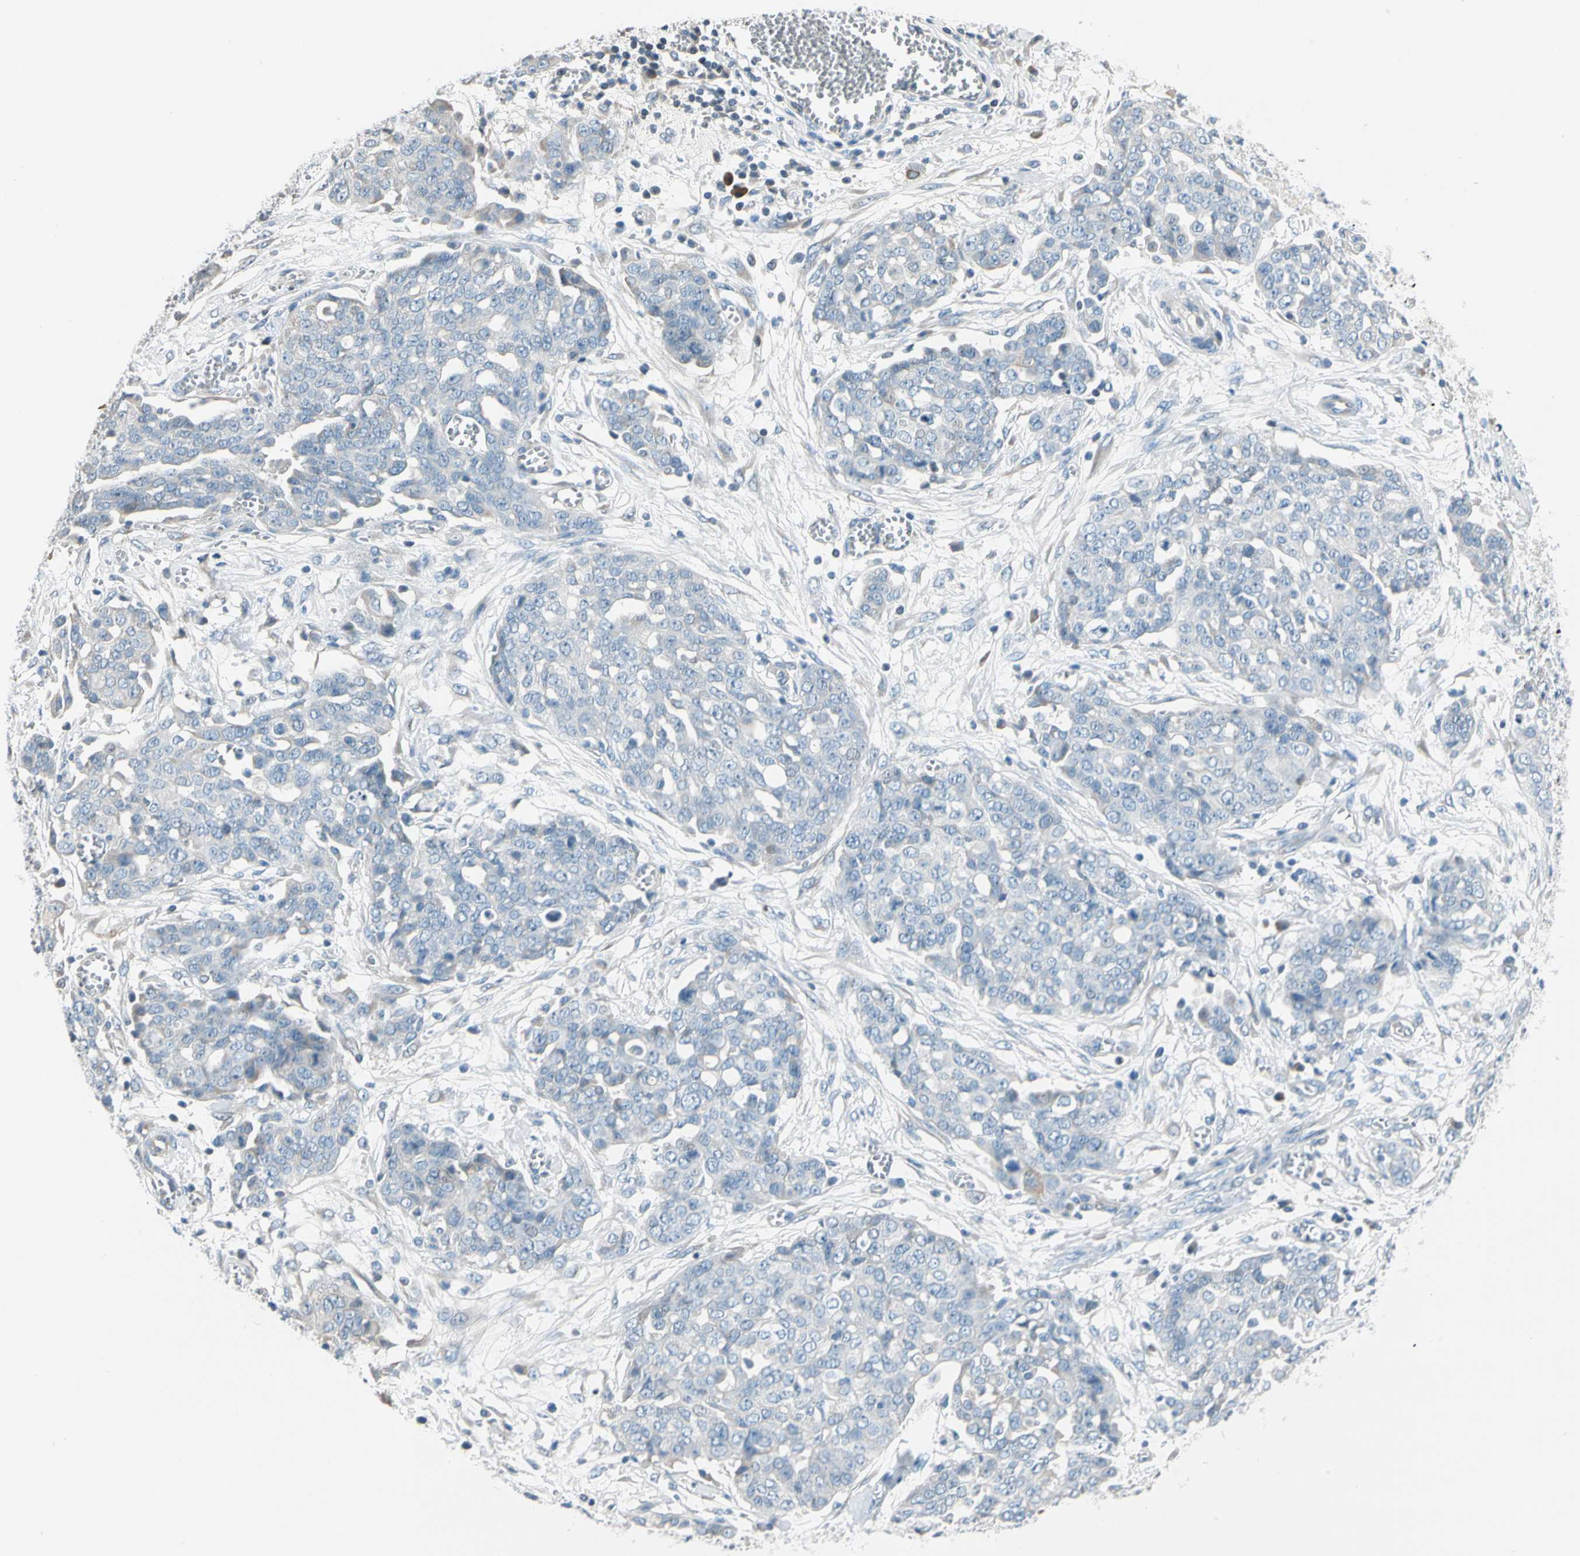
{"staining": {"intensity": "negative", "quantity": "none", "location": "none"}, "tissue": "ovarian cancer", "cell_type": "Tumor cells", "image_type": "cancer", "snomed": [{"axis": "morphology", "description": "Cystadenocarcinoma, serous, NOS"}, {"axis": "topography", "description": "Soft tissue"}, {"axis": "topography", "description": "Ovary"}], "caption": "An IHC image of ovarian cancer is shown. There is no staining in tumor cells of ovarian cancer.", "gene": "STK40", "patient": {"sex": "female", "age": 57}}